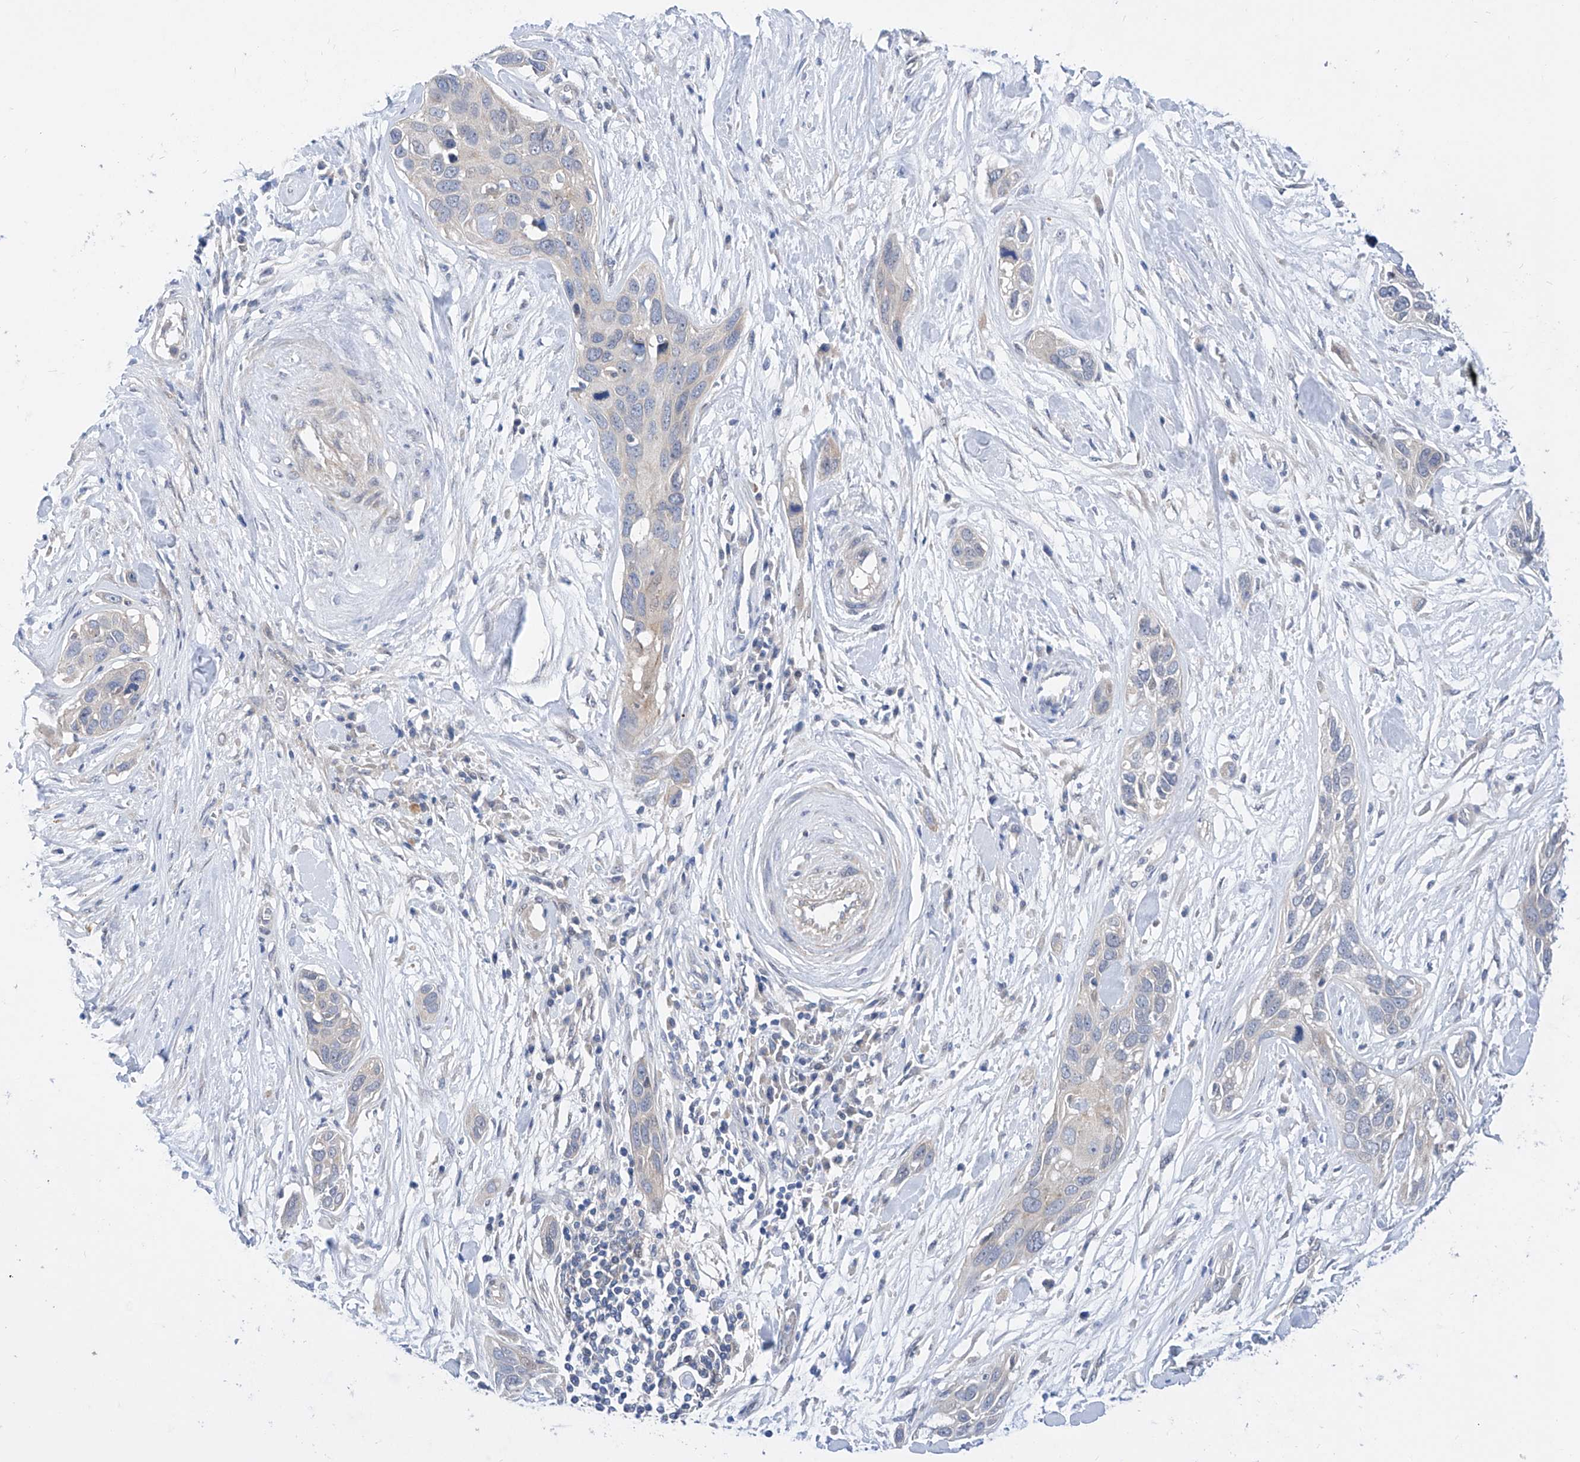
{"staining": {"intensity": "negative", "quantity": "none", "location": "none"}, "tissue": "pancreatic cancer", "cell_type": "Tumor cells", "image_type": "cancer", "snomed": [{"axis": "morphology", "description": "Adenocarcinoma, NOS"}, {"axis": "topography", "description": "Pancreas"}], "caption": "Immunohistochemistry of pancreatic cancer (adenocarcinoma) shows no expression in tumor cells.", "gene": "SRBD1", "patient": {"sex": "female", "age": 60}}